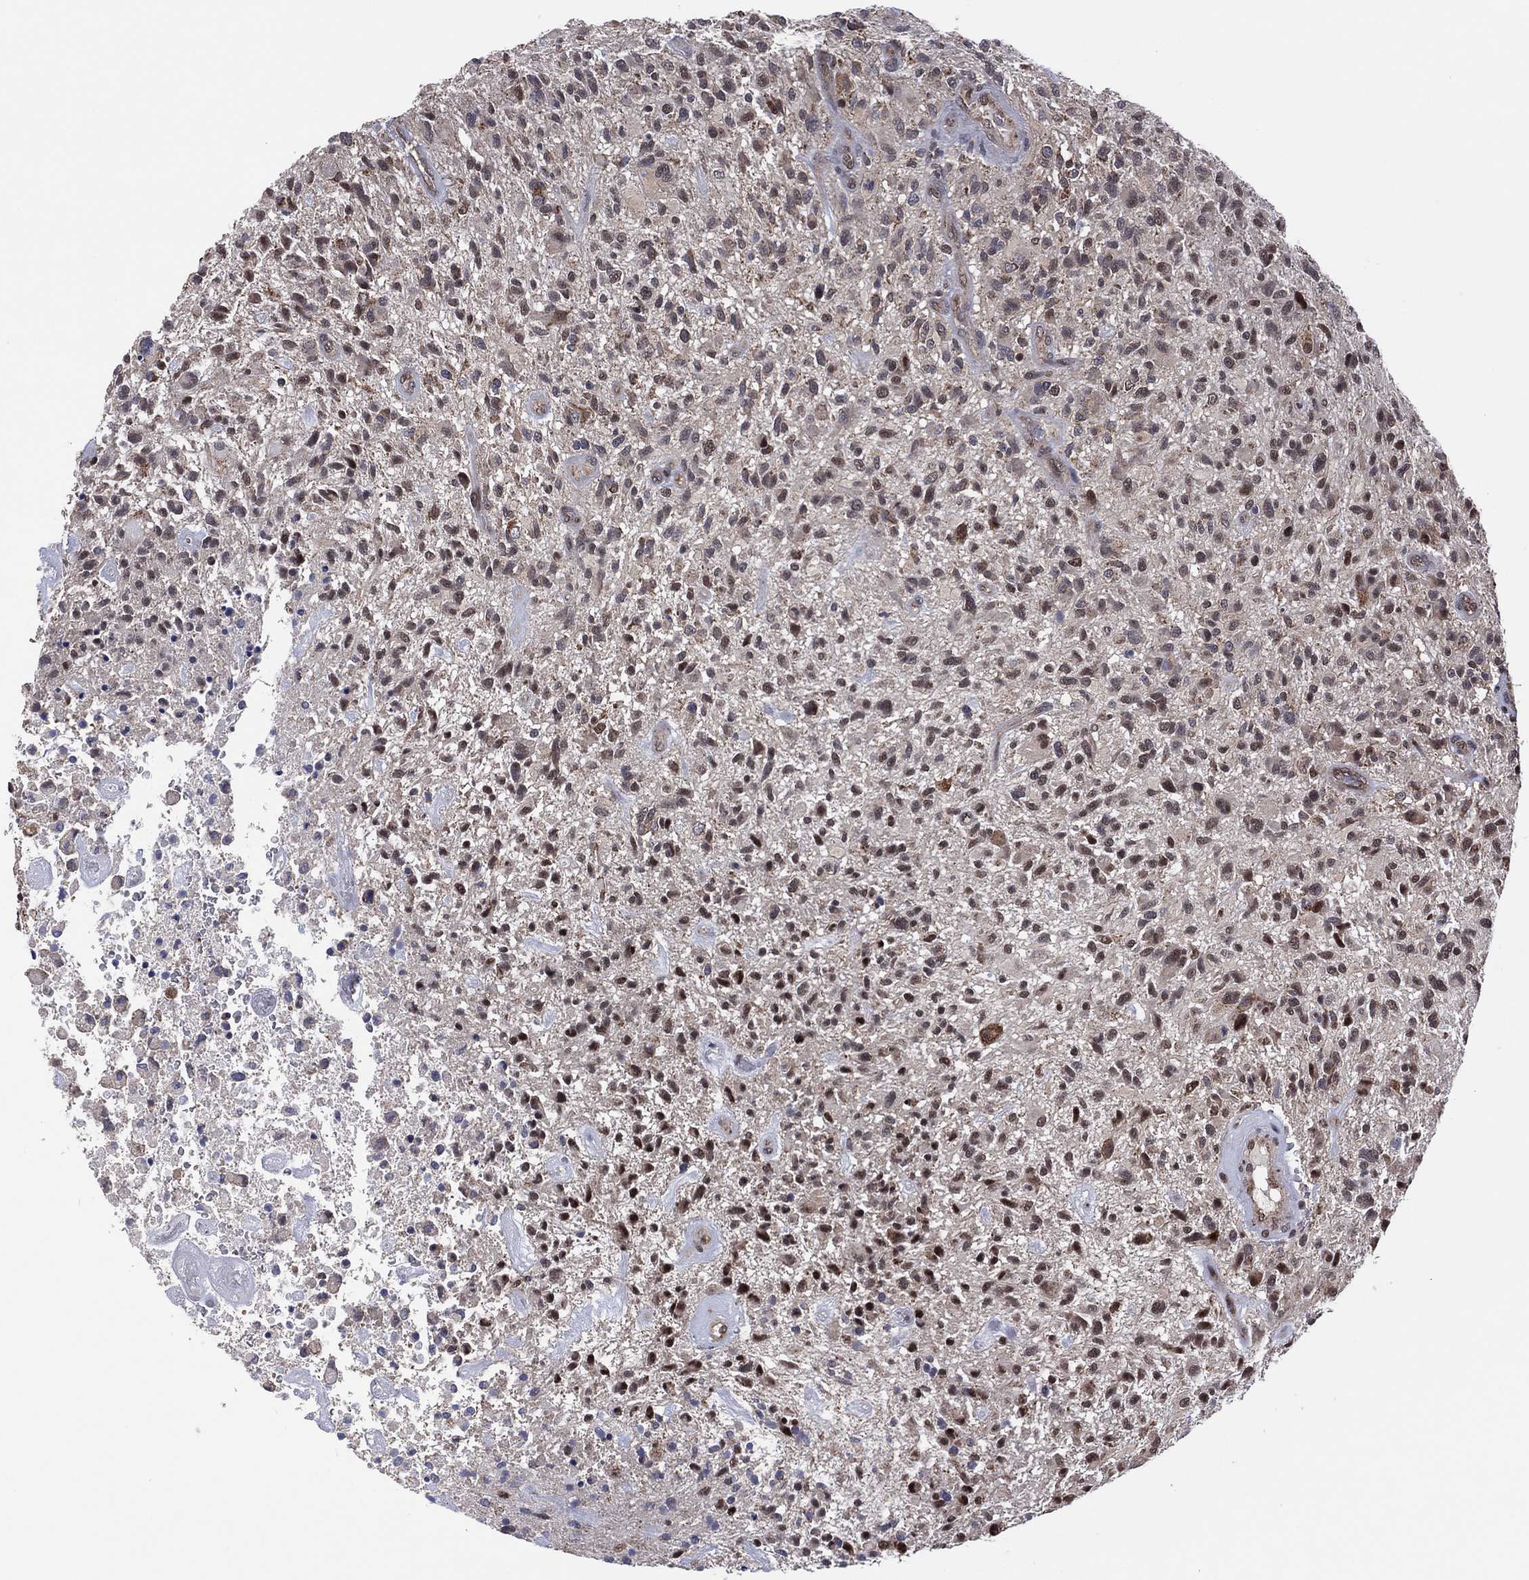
{"staining": {"intensity": "weak", "quantity": "<25%", "location": "cytoplasmic/membranous"}, "tissue": "glioma", "cell_type": "Tumor cells", "image_type": "cancer", "snomed": [{"axis": "morphology", "description": "Glioma, malignant, High grade"}, {"axis": "topography", "description": "Brain"}], "caption": "Immunohistochemistry (IHC) micrograph of glioma stained for a protein (brown), which displays no positivity in tumor cells.", "gene": "PIDD1", "patient": {"sex": "male", "age": 47}}